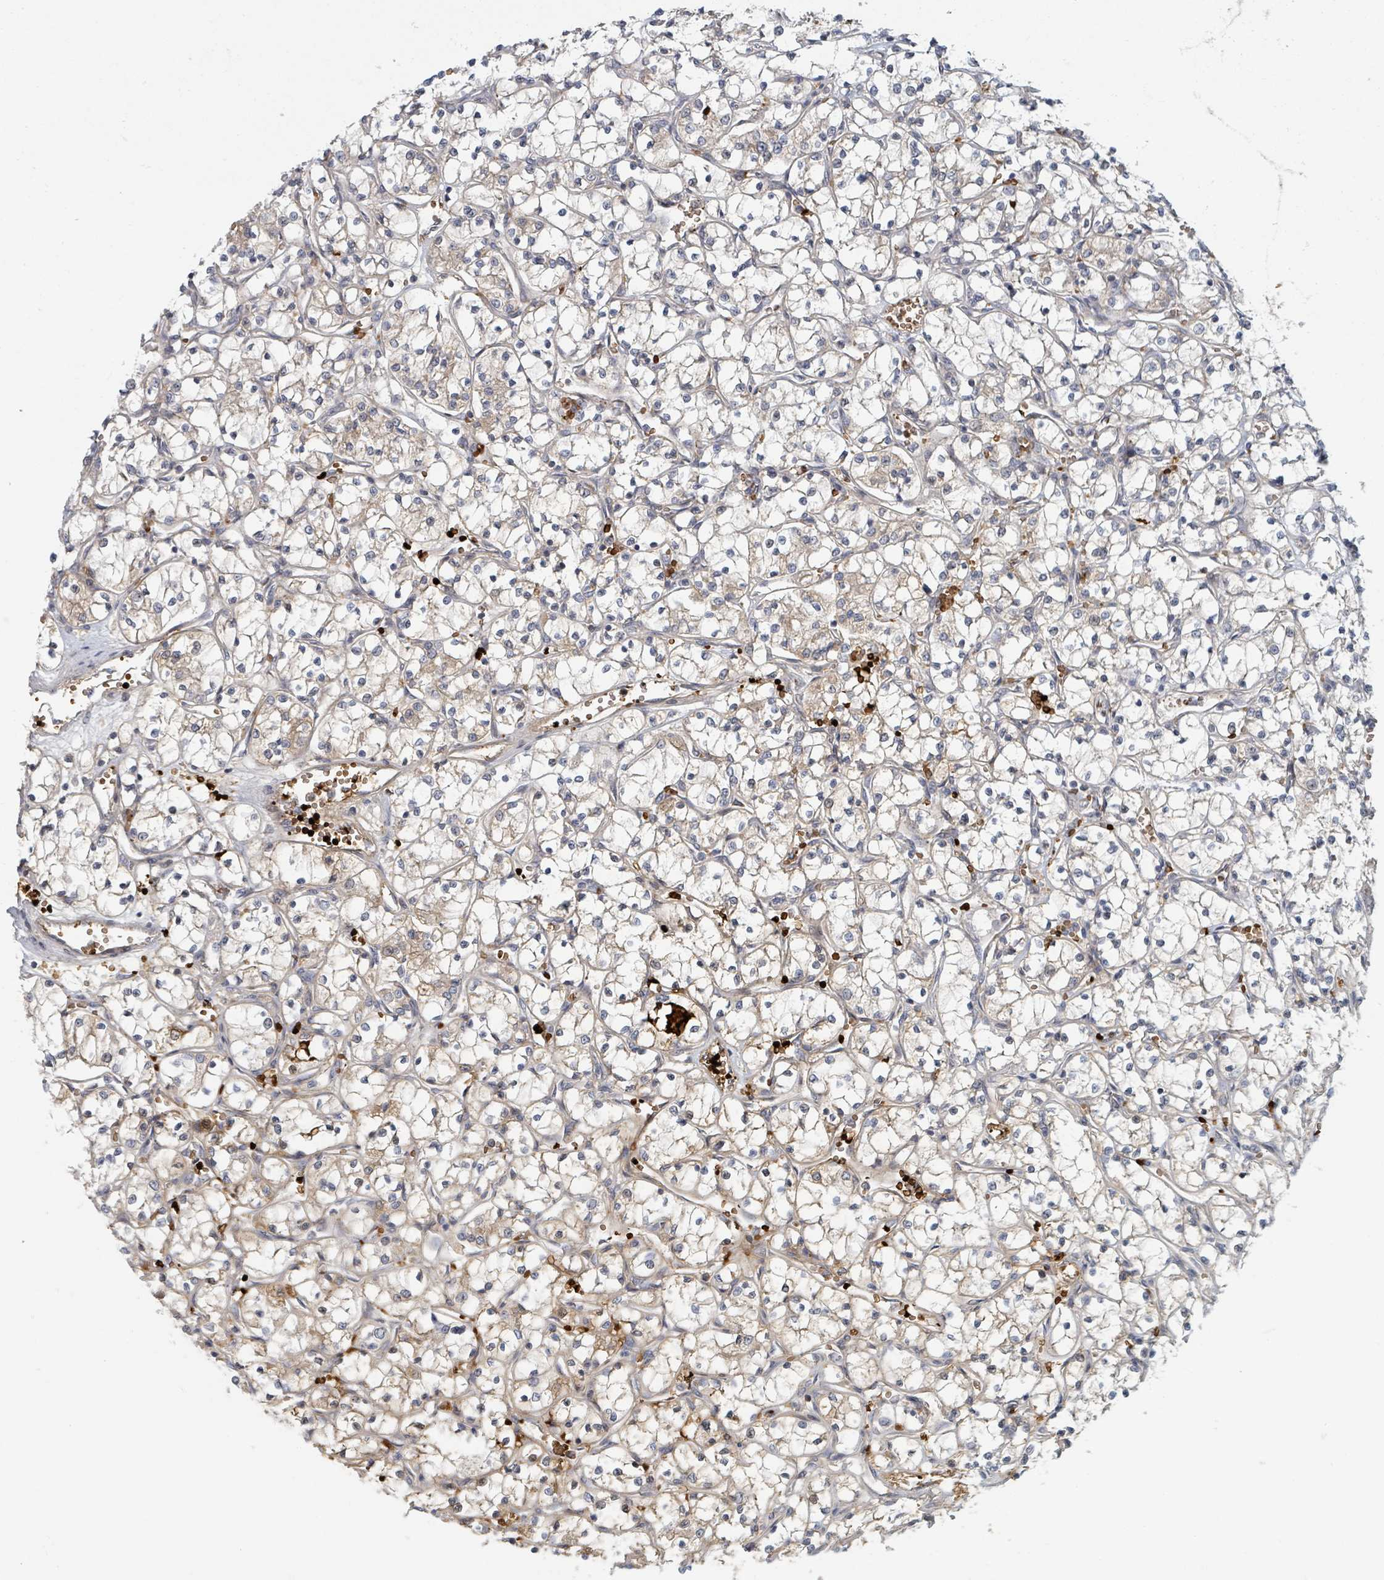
{"staining": {"intensity": "weak", "quantity": "<25%", "location": "cytoplasmic/membranous"}, "tissue": "renal cancer", "cell_type": "Tumor cells", "image_type": "cancer", "snomed": [{"axis": "morphology", "description": "Adenocarcinoma, NOS"}, {"axis": "topography", "description": "Kidney"}], "caption": "A photomicrograph of human renal cancer is negative for staining in tumor cells. (Stains: DAB immunohistochemistry with hematoxylin counter stain, Microscopy: brightfield microscopy at high magnification).", "gene": "TRPC4AP", "patient": {"sex": "female", "age": 69}}